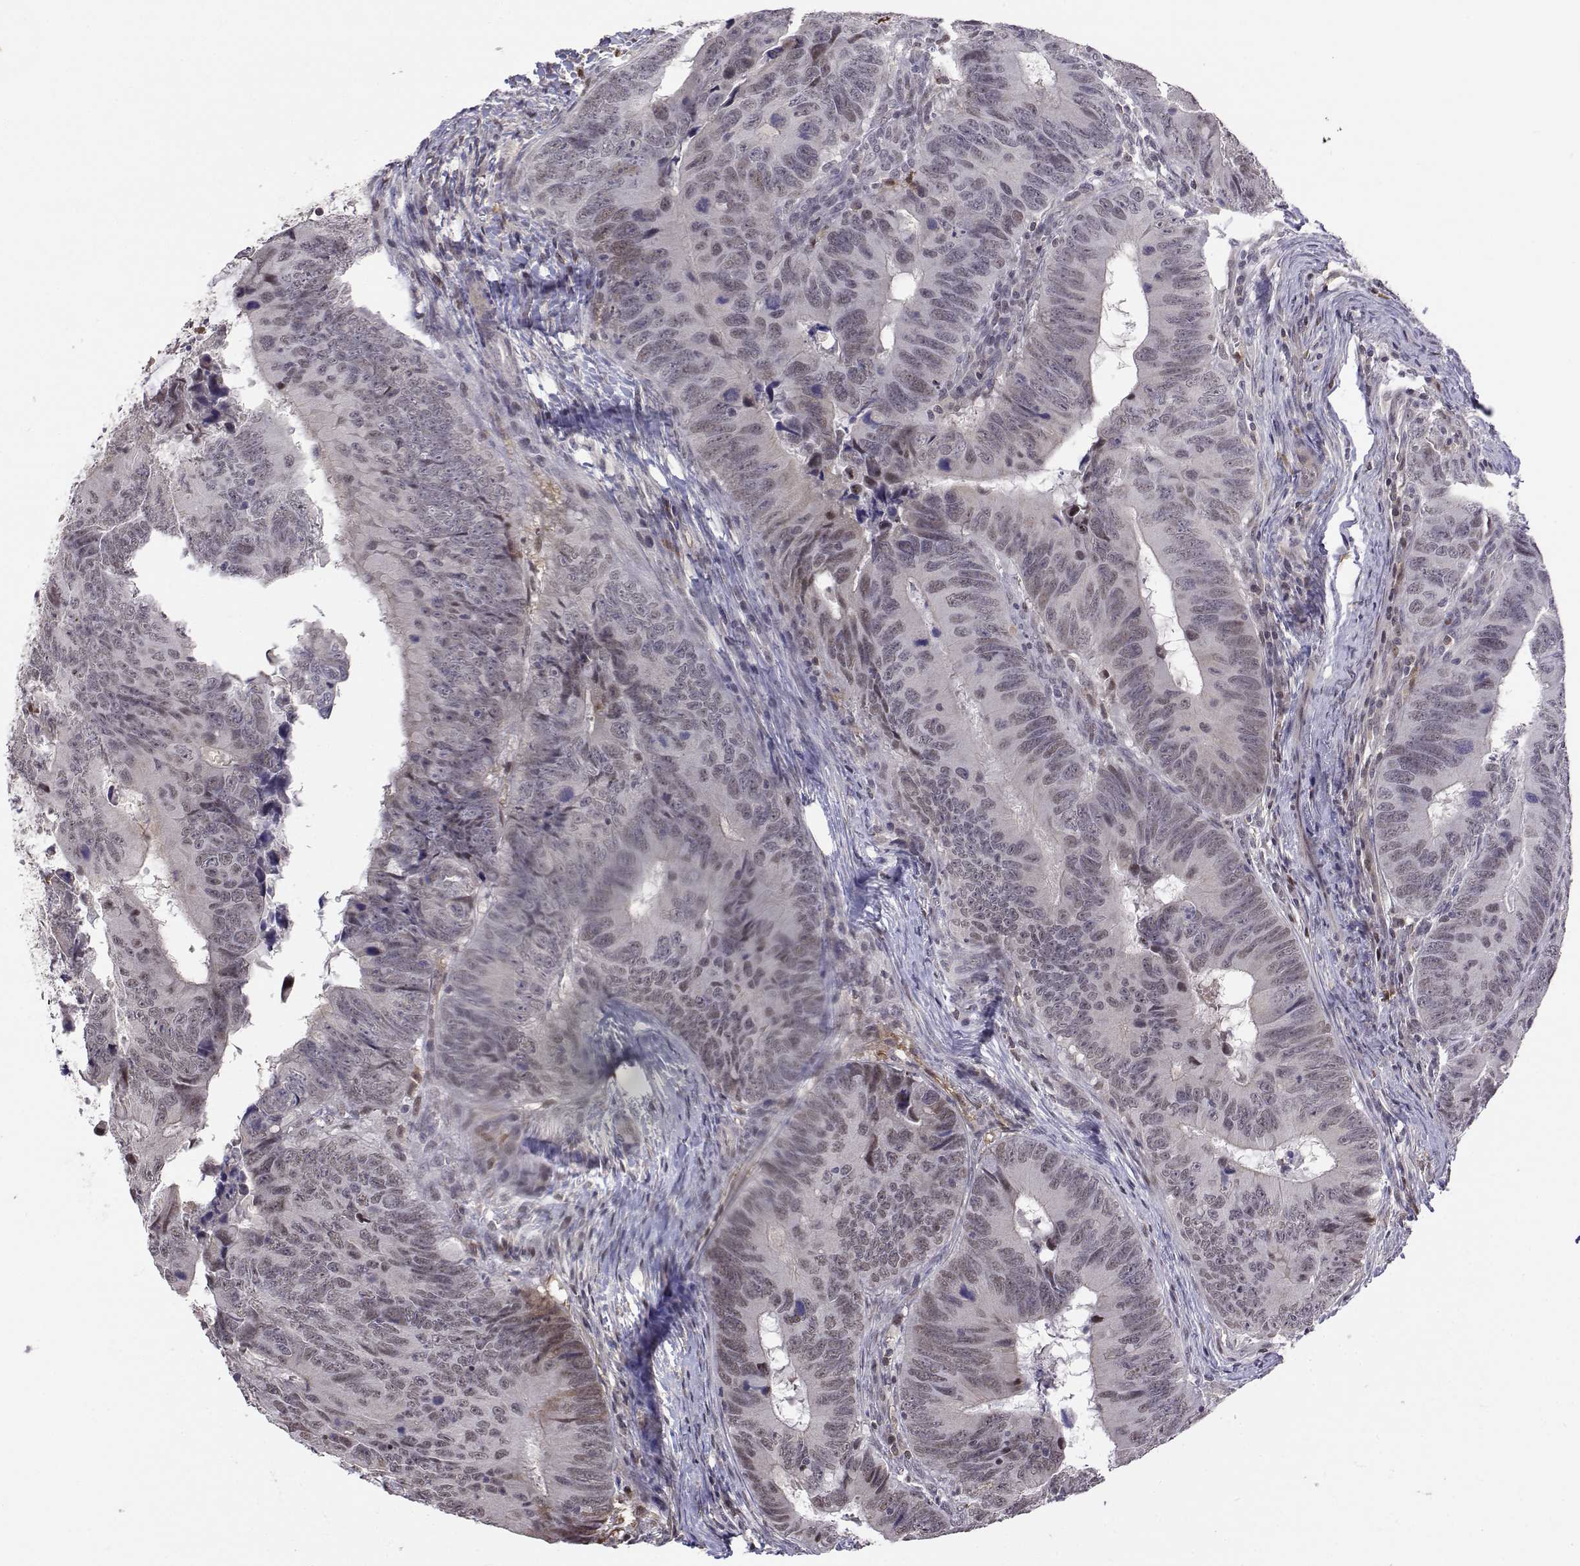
{"staining": {"intensity": "weak", "quantity": "25%-75%", "location": "nuclear"}, "tissue": "colorectal cancer", "cell_type": "Tumor cells", "image_type": "cancer", "snomed": [{"axis": "morphology", "description": "Adenocarcinoma, NOS"}, {"axis": "topography", "description": "Colon"}], "caption": "Protein analysis of colorectal adenocarcinoma tissue shows weak nuclear staining in approximately 25%-75% of tumor cells.", "gene": "ITGA7", "patient": {"sex": "female", "age": 82}}